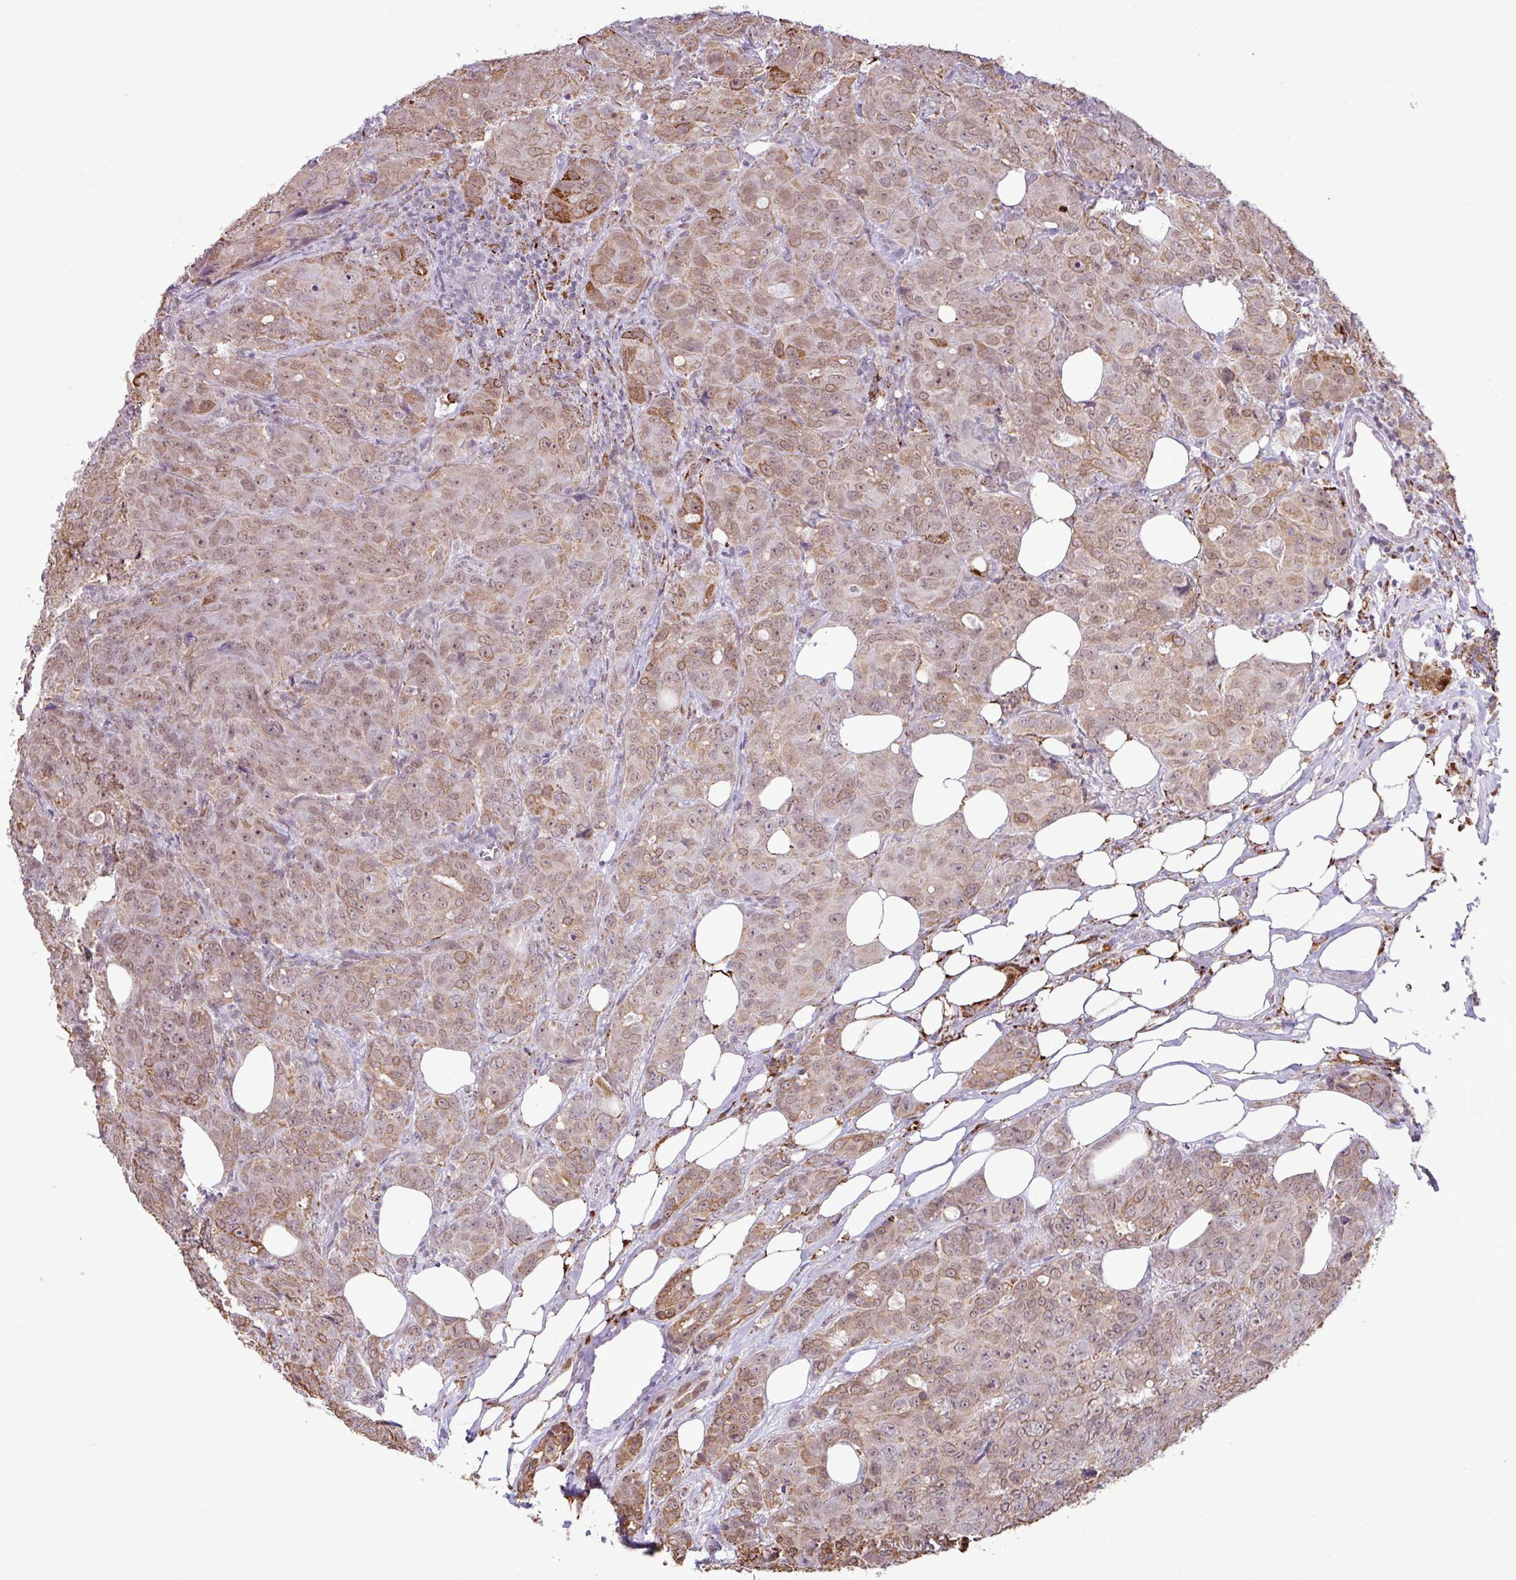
{"staining": {"intensity": "moderate", "quantity": "25%-75%", "location": "cytoplasmic/membranous"}, "tissue": "breast cancer", "cell_type": "Tumor cells", "image_type": "cancer", "snomed": [{"axis": "morphology", "description": "Duct carcinoma"}, {"axis": "topography", "description": "Breast"}], "caption": "DAB (3,3'-diaminobenzidine) immunohistochemical staining of breast cancer reveals moderate cytoplasmic/membranous protein staining in about 25%-75% of tumor cells. The protein is stained brown, and the nuclei are stained in blue (DAB IHC with brightfield microscopy, high magnification).", "gene": "SGPP1", "patient": {"sex": "female", "age": 43}}